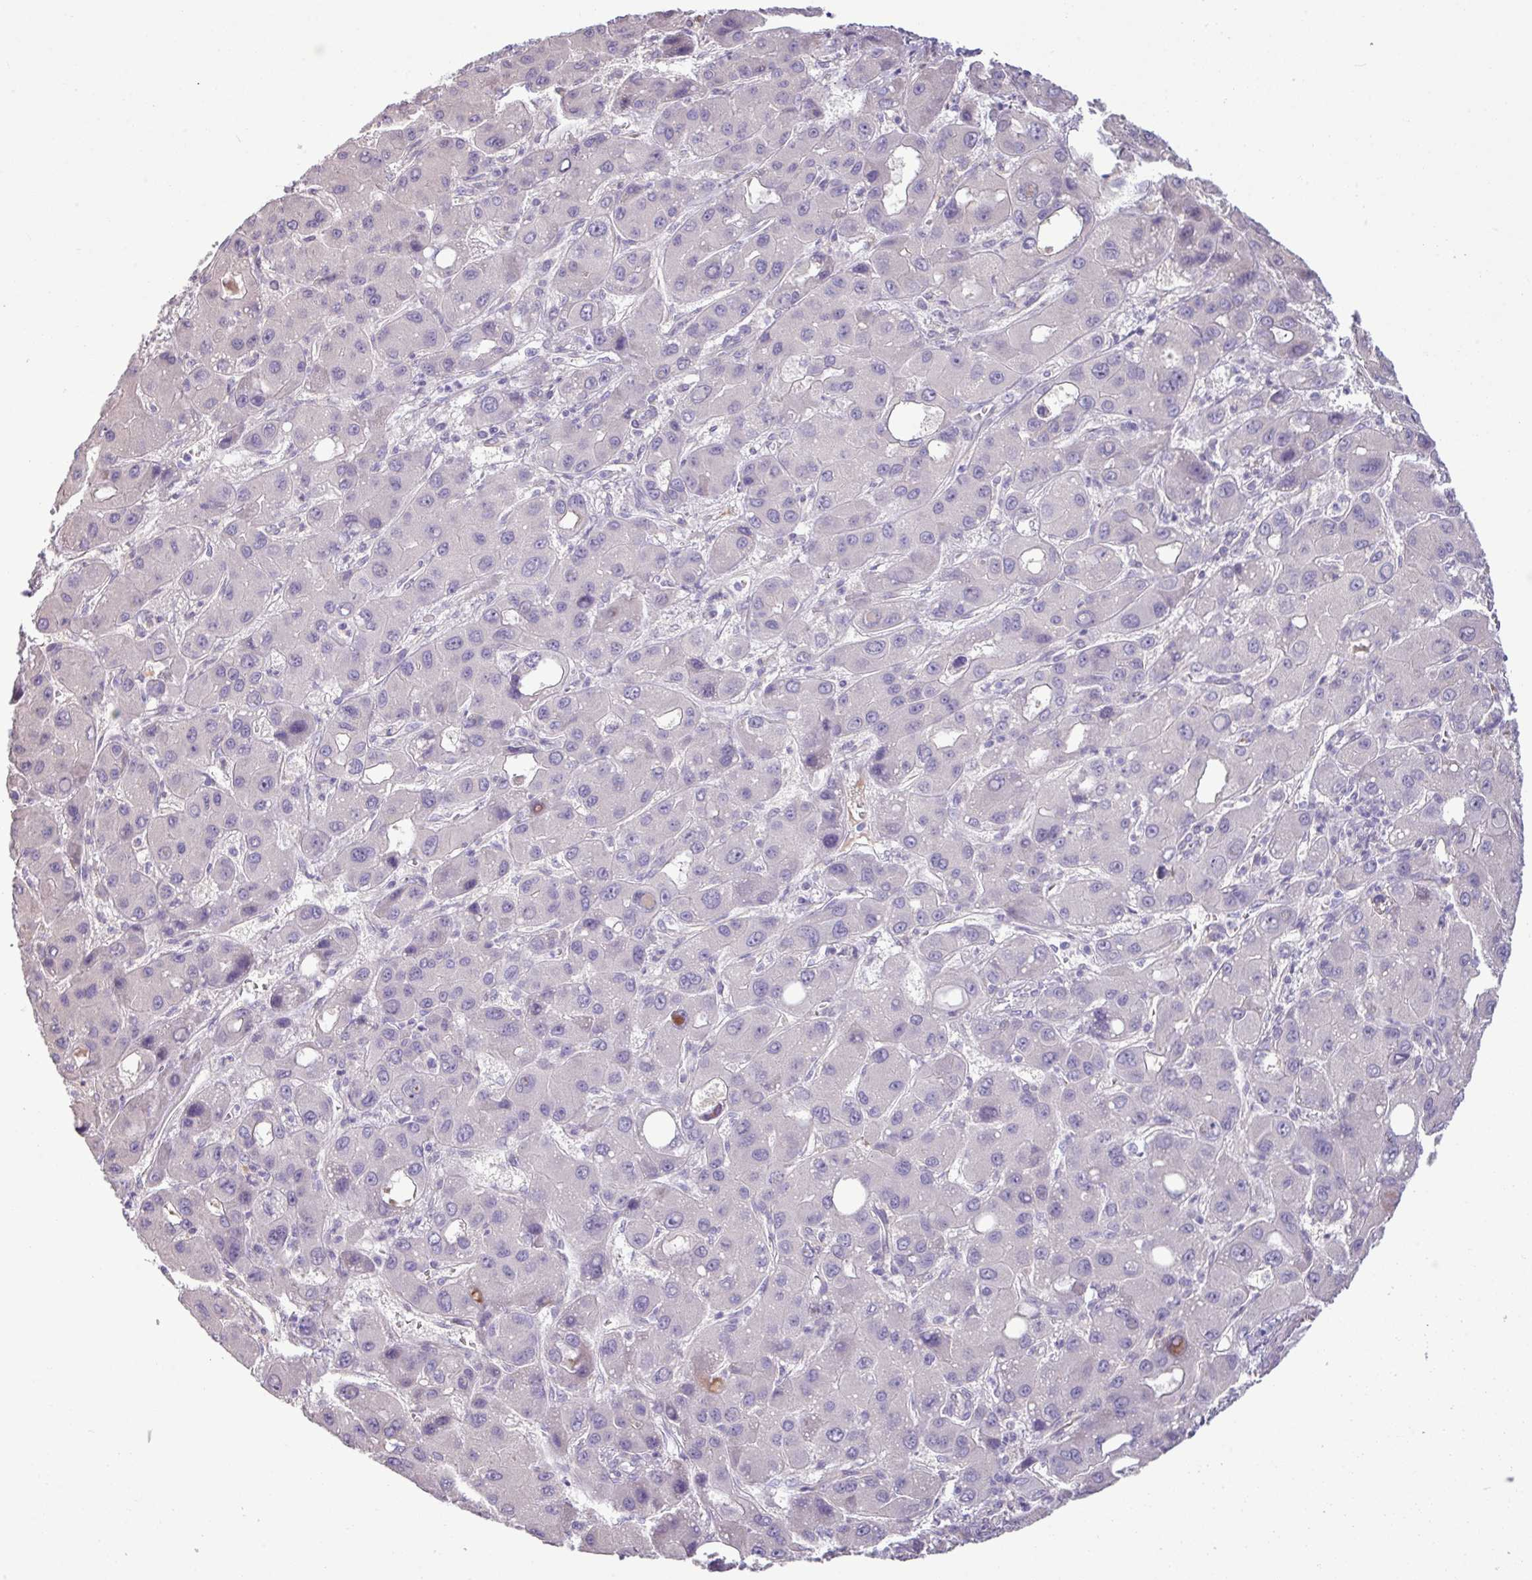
{"staining": {"intensity": "negative", "quantity": "none", "location": "none"}, "tissue": "liver cancer", "cell_type": "Tumor cells", "image_type": "cancer", "snomed": [{"axis": "morphology", "description": "Carcinoma, Hepatocellular, NOS"}, {"axis": "topography", "description": "Liver"}], "caption": "Immunohistochemical staining of hepatocellular carcinoma (liver) shows no significant expression in tumor cells. Nuclei are stained in blue.", "gene": "IRGC", "patient": {"sex": "male", "age": 55}}